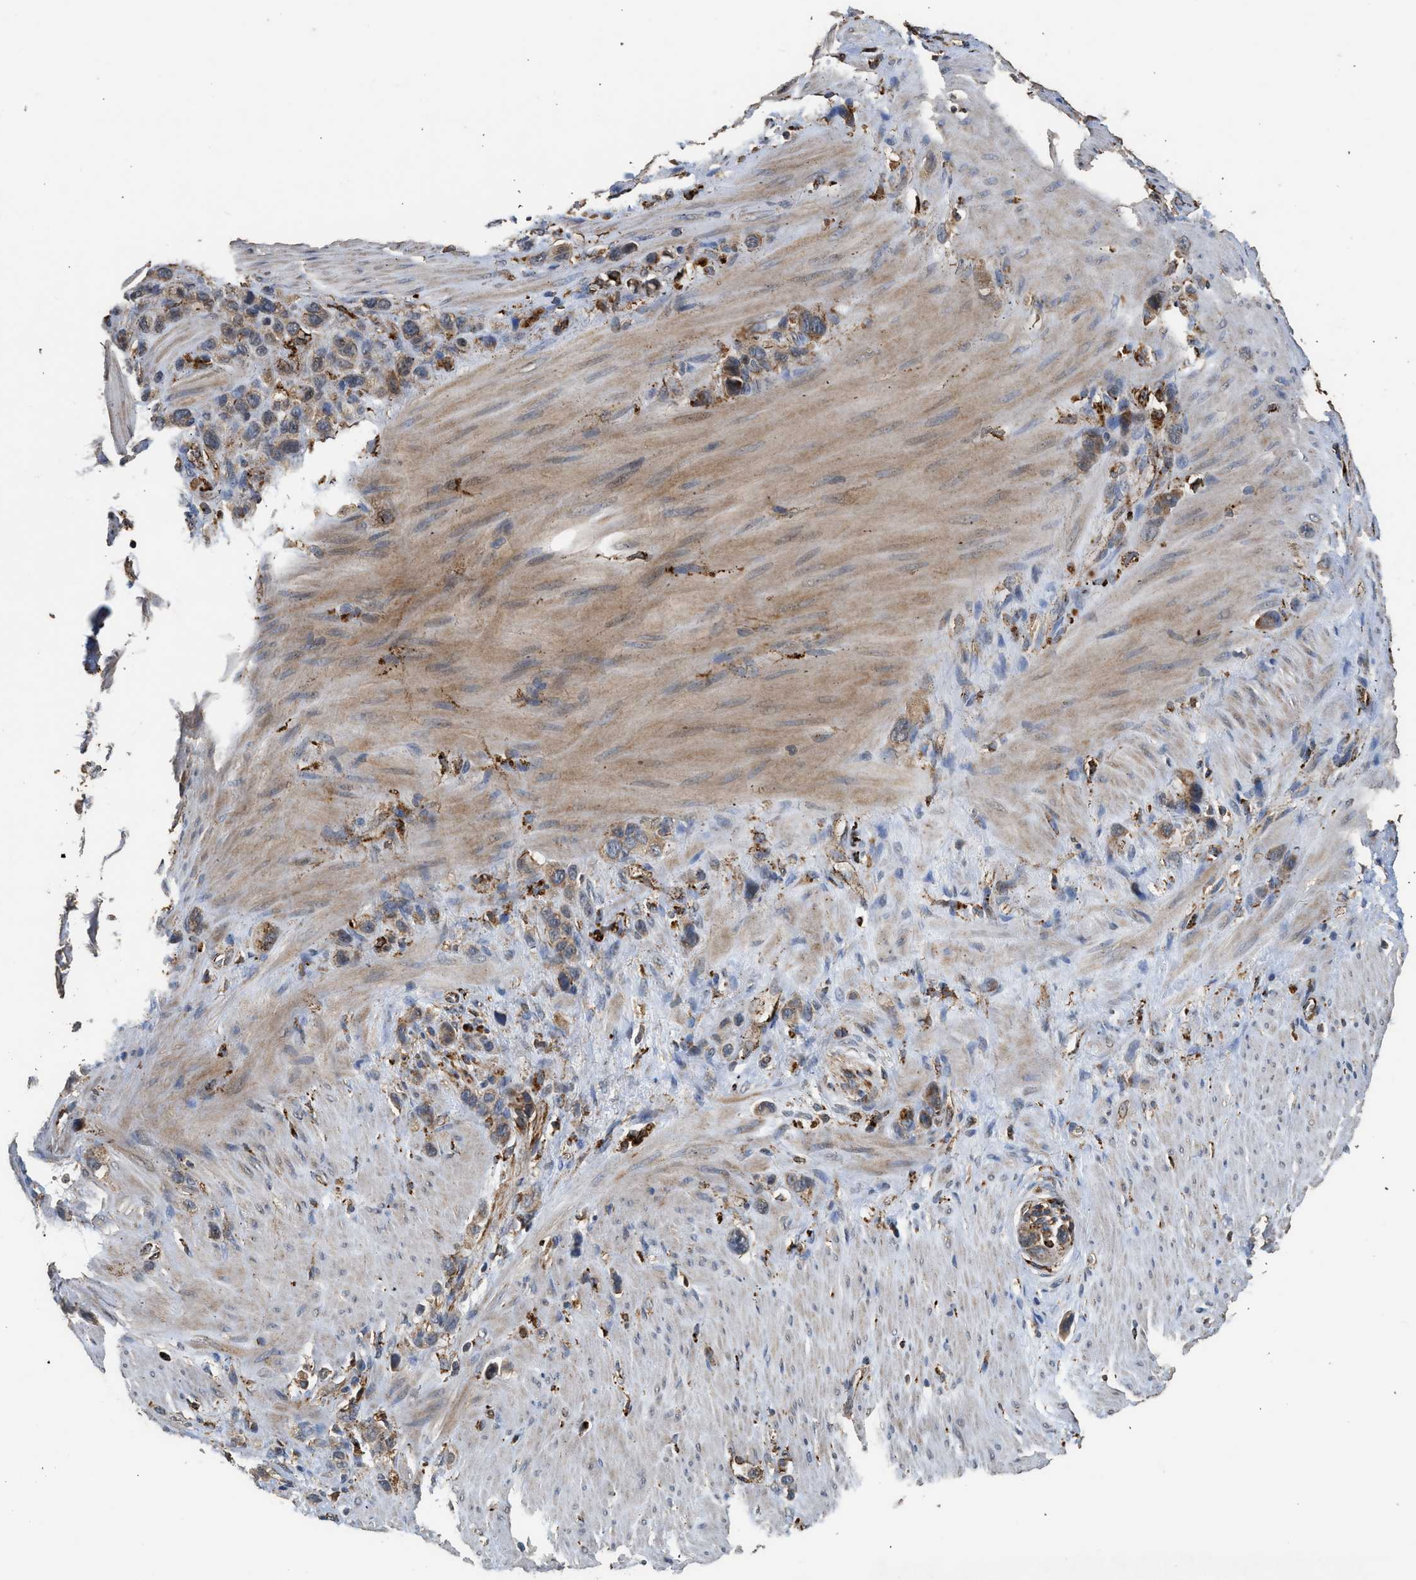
{"staining": {"intensity": "moderate", "quantity": ">75%", "location": "cytoplasmic/membranous"}, "tissue": "stomach cancer", "cell_type": "Tumor cells", "image_type": "cancer", "snomed": [{"axis": "morphology", "description": "Adenocarcinoma, NOS"}, {"axis": "morphology", "description": "Adenocarcinoma, High grade"}, {"axis": "topography", "description": "Stomach, upper"}, {"axis": "topography", "description": "Stomach, lower"}], "caption": "A high-resolution image shows IHC staining of stomach cancer, which reveals moderate cytoplasmic/membranous positivity in about >75% of tumor cells.", "gene": "CTSV", "patient": {"sex": "female", "age": 65}}